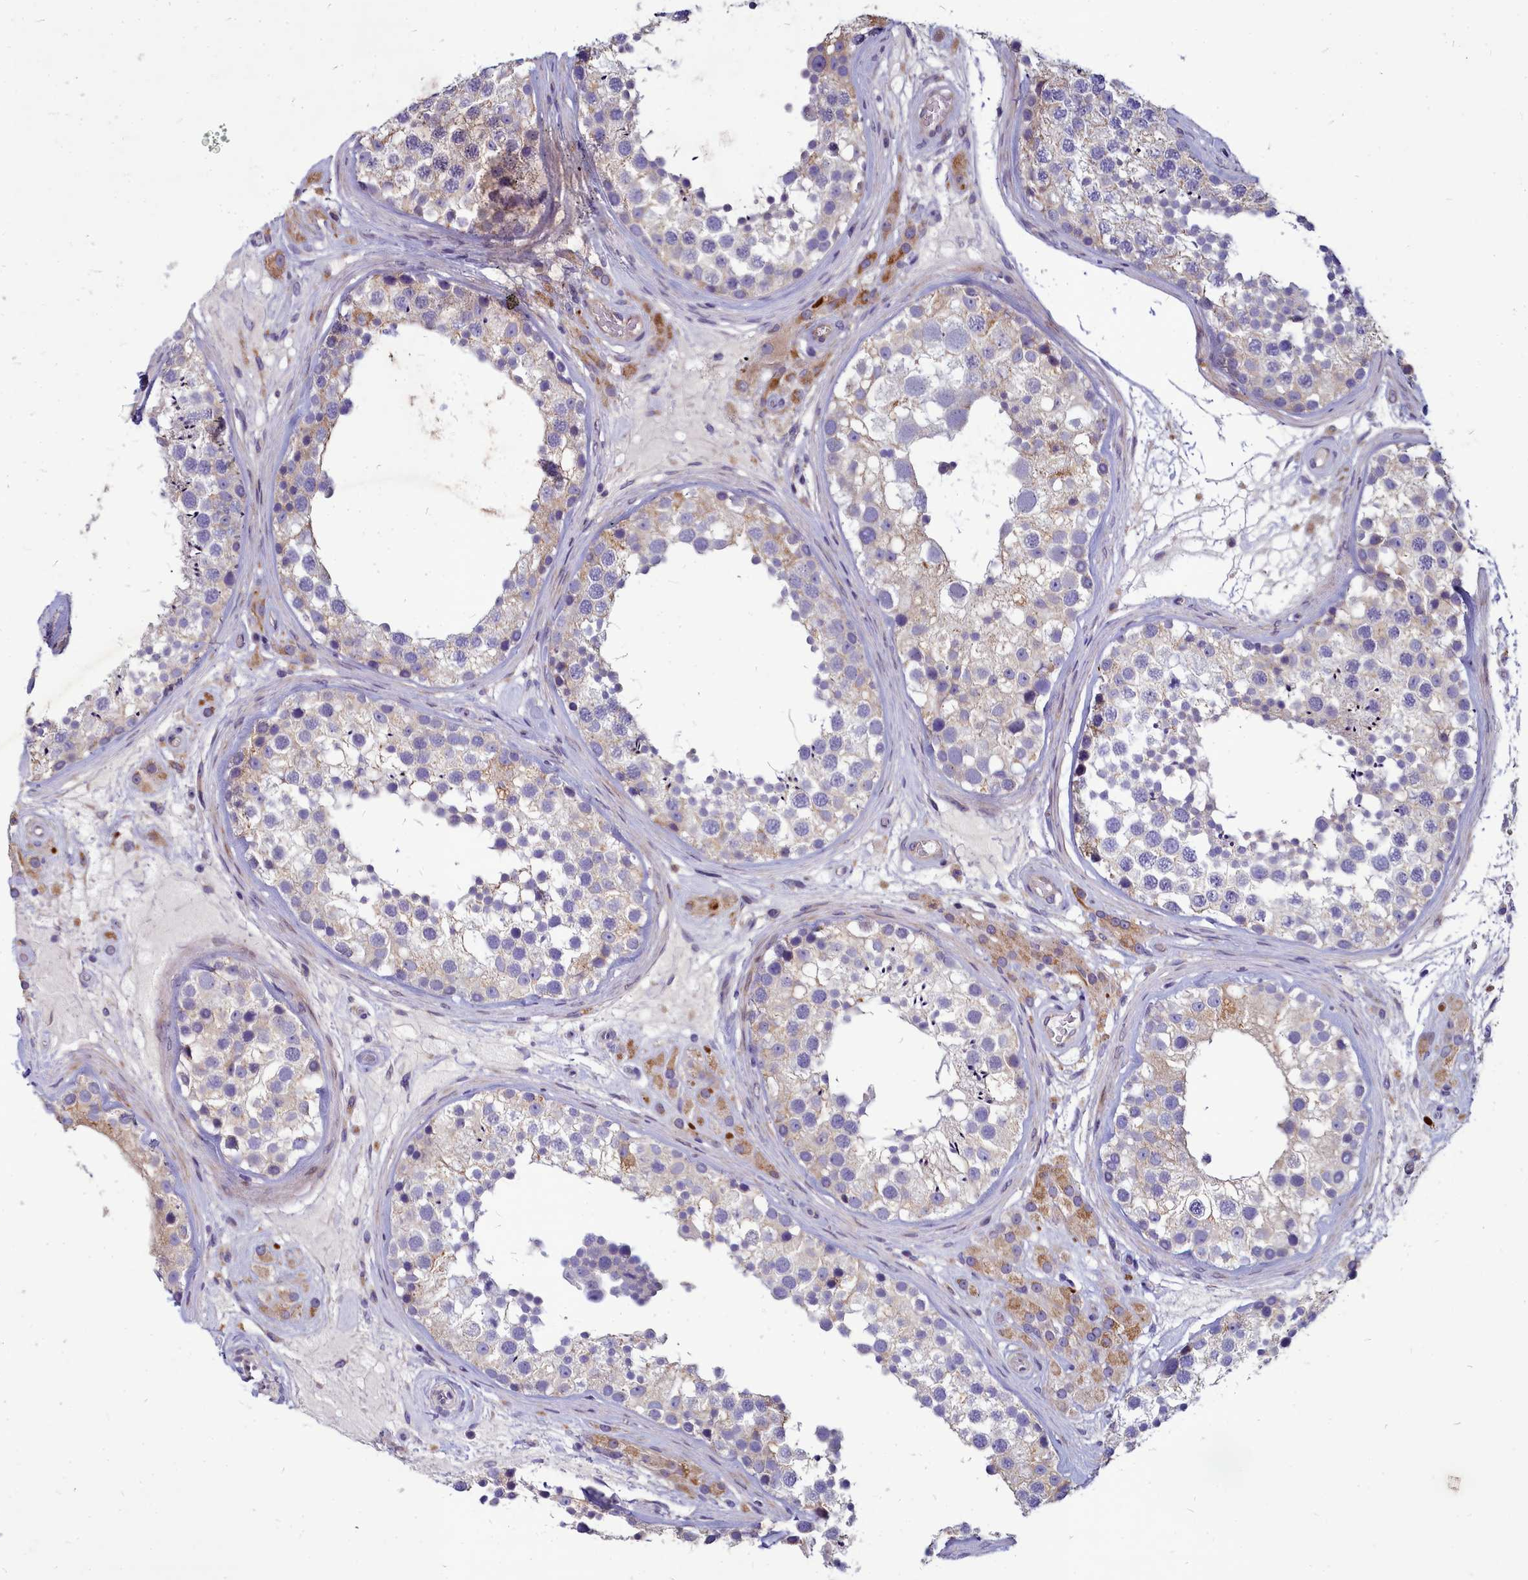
{"staining": {"intensity": "weak", "quantity": "<25%", "location": "cytoplasmic/membranous"}, "tissue": "testis", "cell_type": "Cells in seminiferous ducts", "image_type": "normal", "snomed": [{"axis": "morphology", "description": "Normal tissue, NOS"}, {"axis": "topography", "description": "Testis"}], "caption": "DAB immunohistochemical staining of normal human testis displays no significant expression in cells in seminiferous ducts. (Immunohistochemistry, brightfield microscopy, high magnification).", "gene": "SMPD4", "patient": {"sex": "male", "age": 46}}